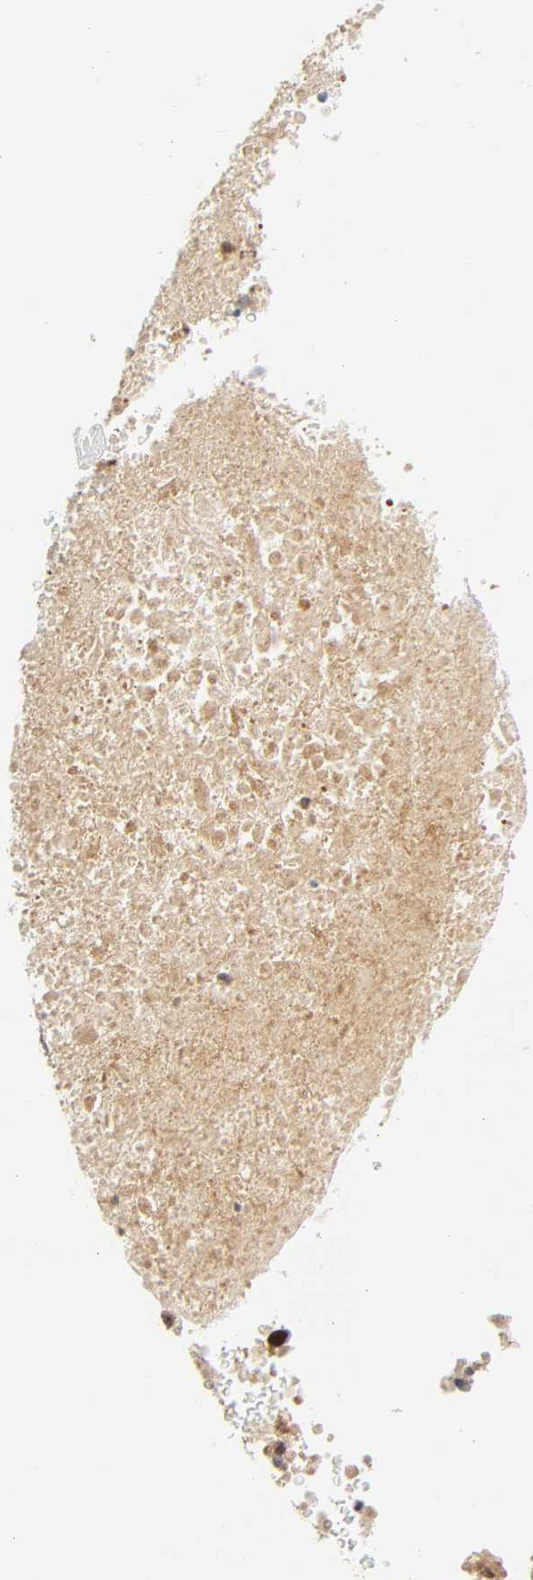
{"staining": {"intensity": "moderate", "quantity": ">75%", "location": "cytoplasmic/membranous,nuclear"}, "tissue": "melanoma", "cell_type": "Tumor cells", "image_type": "cancer", "snomed": [{"axis": "morphology", "description": "Malignant melanoma, Metastatic site"}, {"axis": "topography", "description": "Cerebral cortex"}], "caption": "A brown stain shows moderate cytoplasmic/membranous and nuclear expression of a protein in human malignant melanoma (metastatic site) tumor cells.", "gene": "CDC37", "patient": {"sex": "female", "age": 52}}